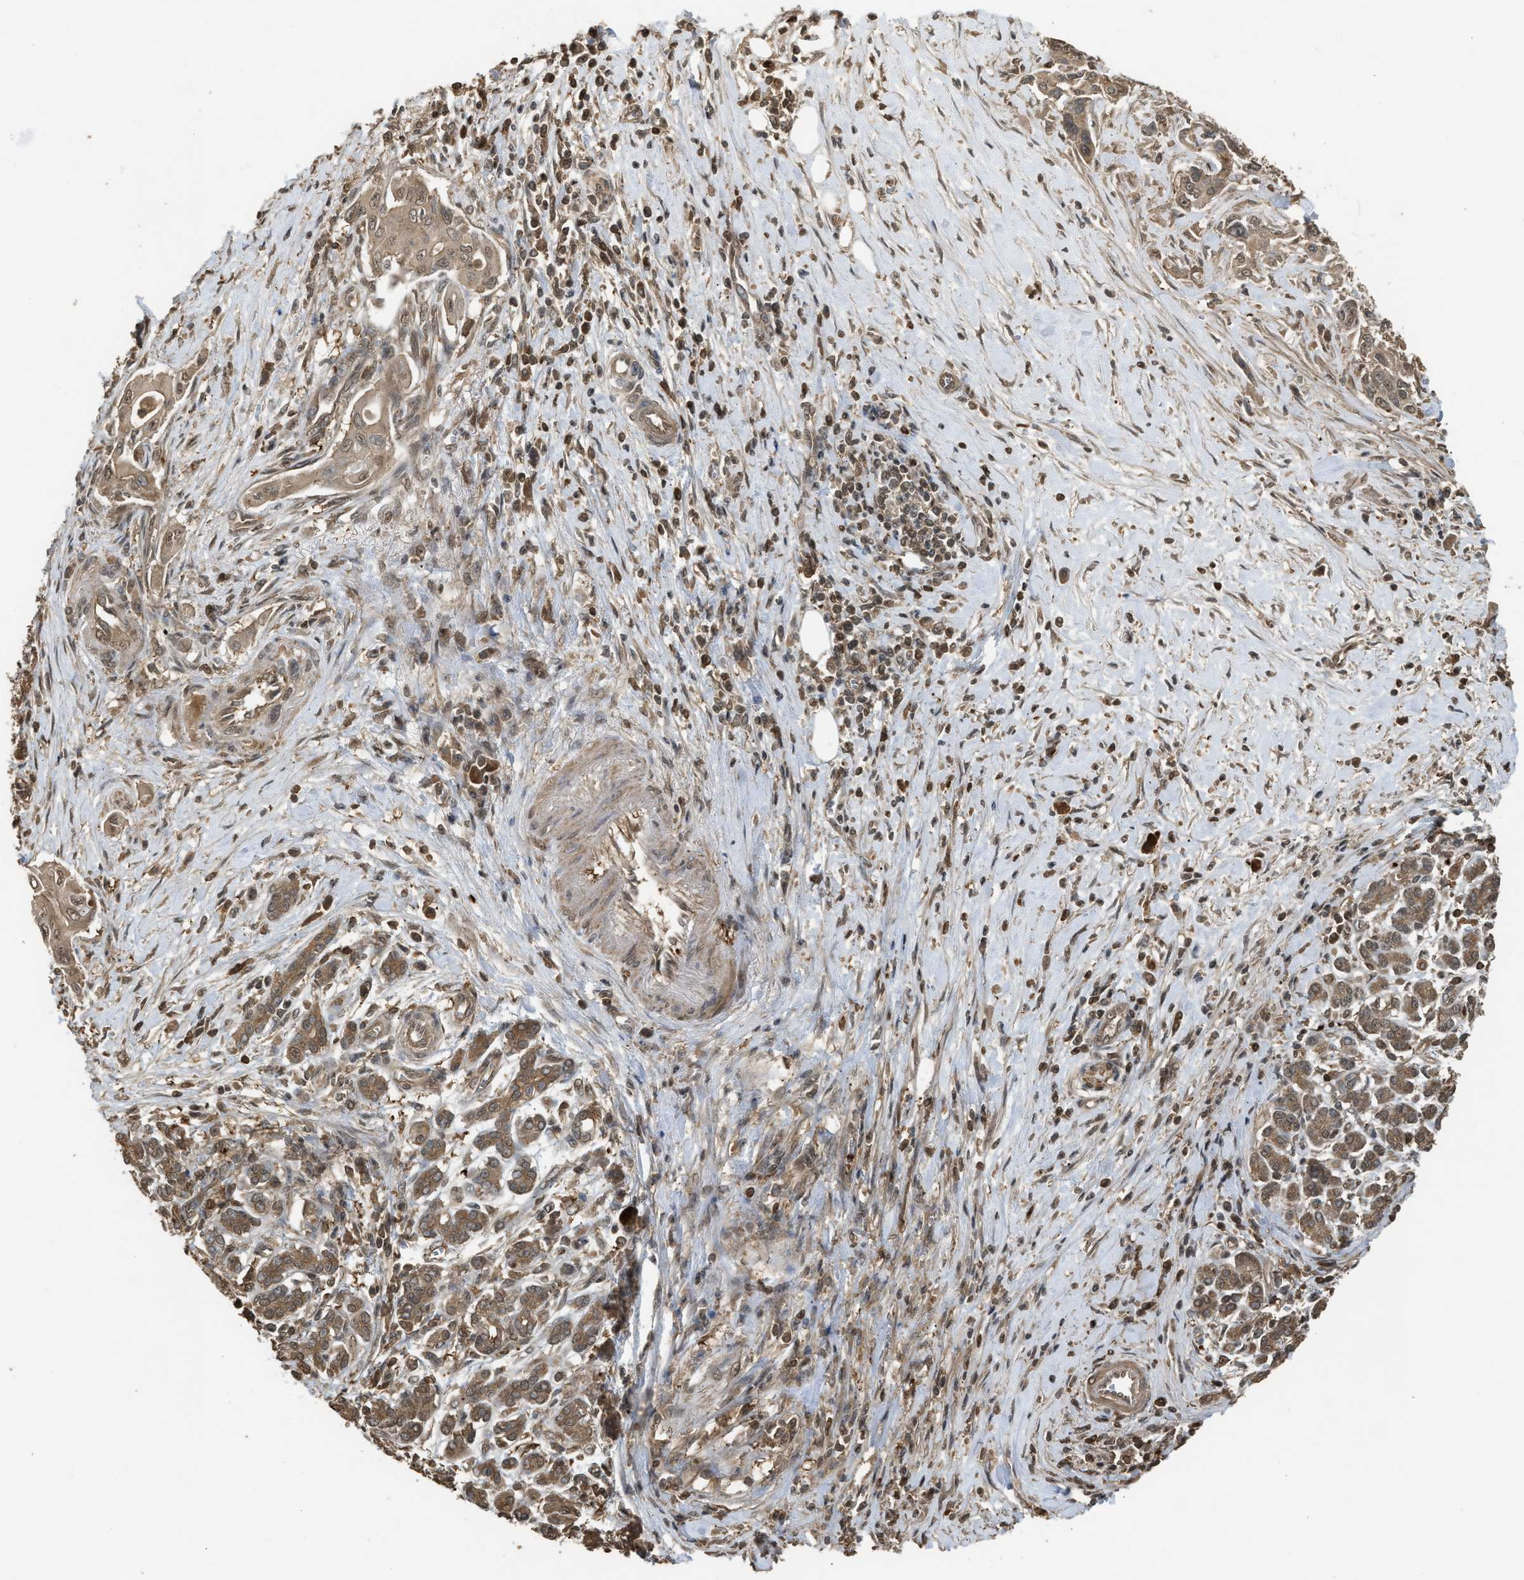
{"staining": {"intensity": "weak", "quantity": ">75%", "location": "cytoplasmic/membranous"}, "tissue": "pancreatic cancer", "cell_type": "Tumor cells", "image_type": "cancer", "snomed": [{"axis": "morphology", "description": "Adenocarcinoma, NOS"}, {"axis": "topography", "description": "Pancreas"}], "caption": "Immunohistochemical staining of pancreatic adenocarcinoma shows weak cytoplasmic/membranous protein expression in about >75% of tumor cells. (brown staining indicates protein expression, while blue staining denotes nuclei).", "gene": "ARHGDIA", "patient": {"sex": "male", "age": 58}}